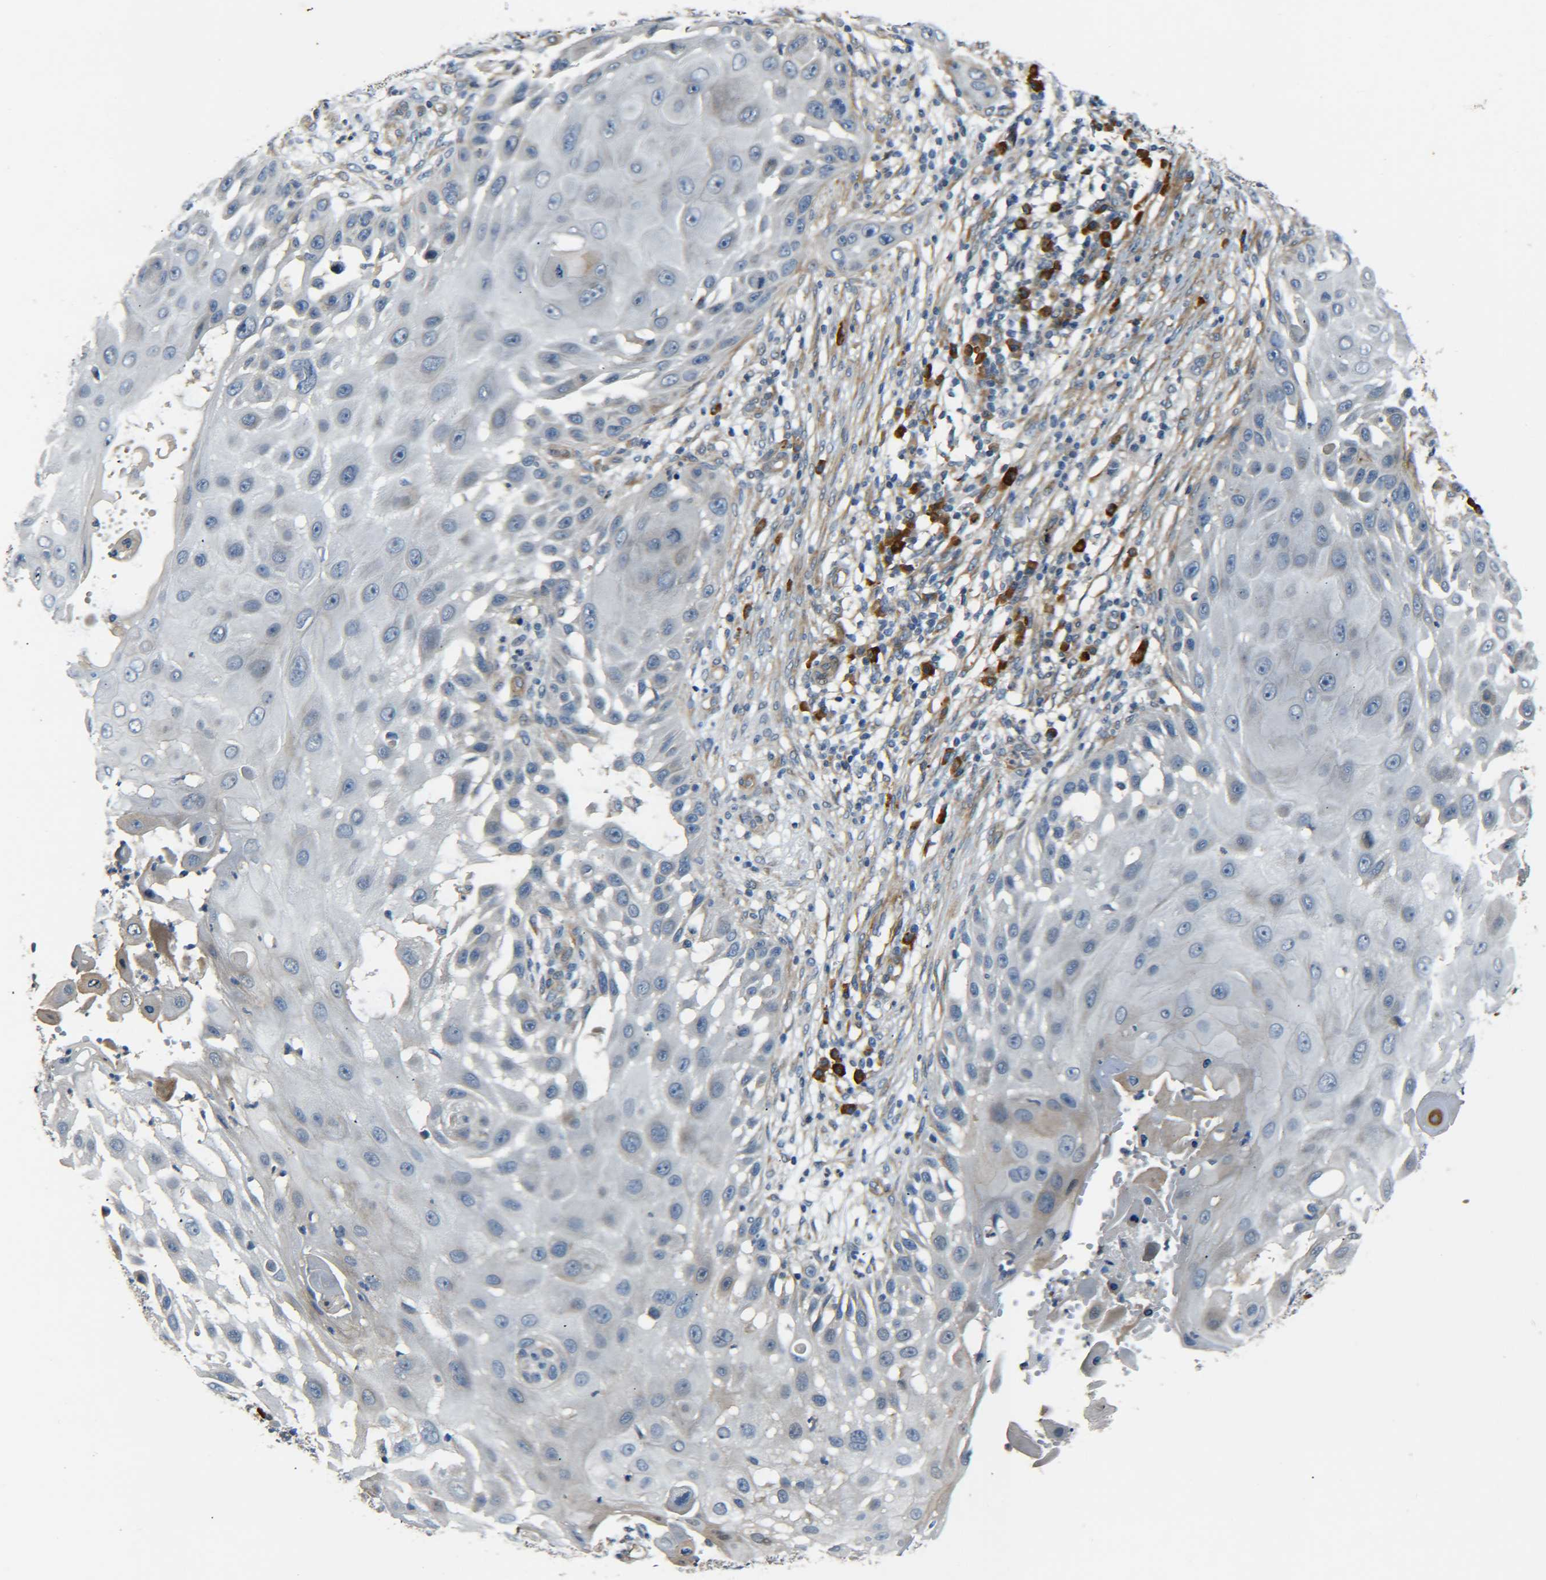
{"staining": {"intensity": "negative", "quantity": "none", "location": "none"}, "tissue": "skin cancer", "cell_type": "Tumor cells", "image_type": "cancer", "snomed": [{"axis": "morphology", "description": "Squamous cell carcinoma, NOS"}, {"axis": "topography", "description": "Skin"}], "caption": "IHC of skin squamous cell carcinoma exhibits no positivity in tumor cells.", "gene": "MEIS1", "patient": {"sex": "female", "age": 44}}